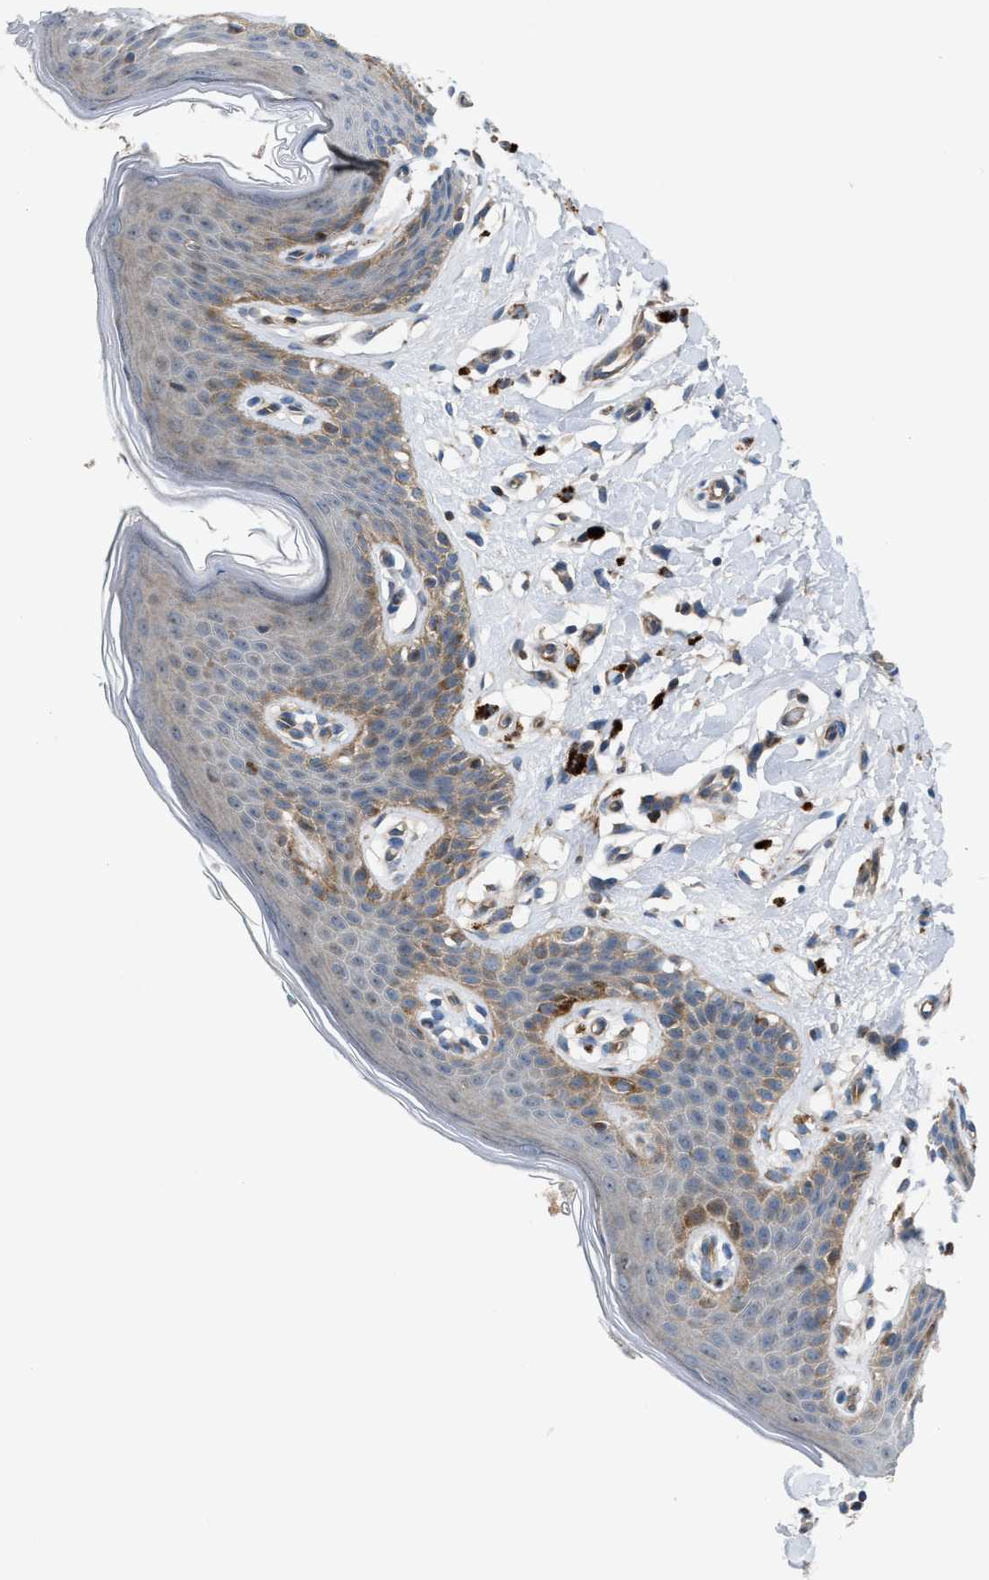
{"staining": {"intensity": "moderate", "quantity": "25%-75%", "location": "cytoplasmic/membranous"}, "tissue": "skin", "cell_type": "Epidermal cells", "image_type": "normal", "snomed": [{"axis": "morphology", "description": "Normal tissue, NOS"}, {"axis": "topography", "description": "Vulva"}], "caption": "IHC (DAB) staining of normal skin demonstrates moderate cytoplasmic/membranous protein expression in approximately 25%-75% of epidermal cells.", "gene": "CYB5D1", "patient": {"sex": "female", "age": 66}}